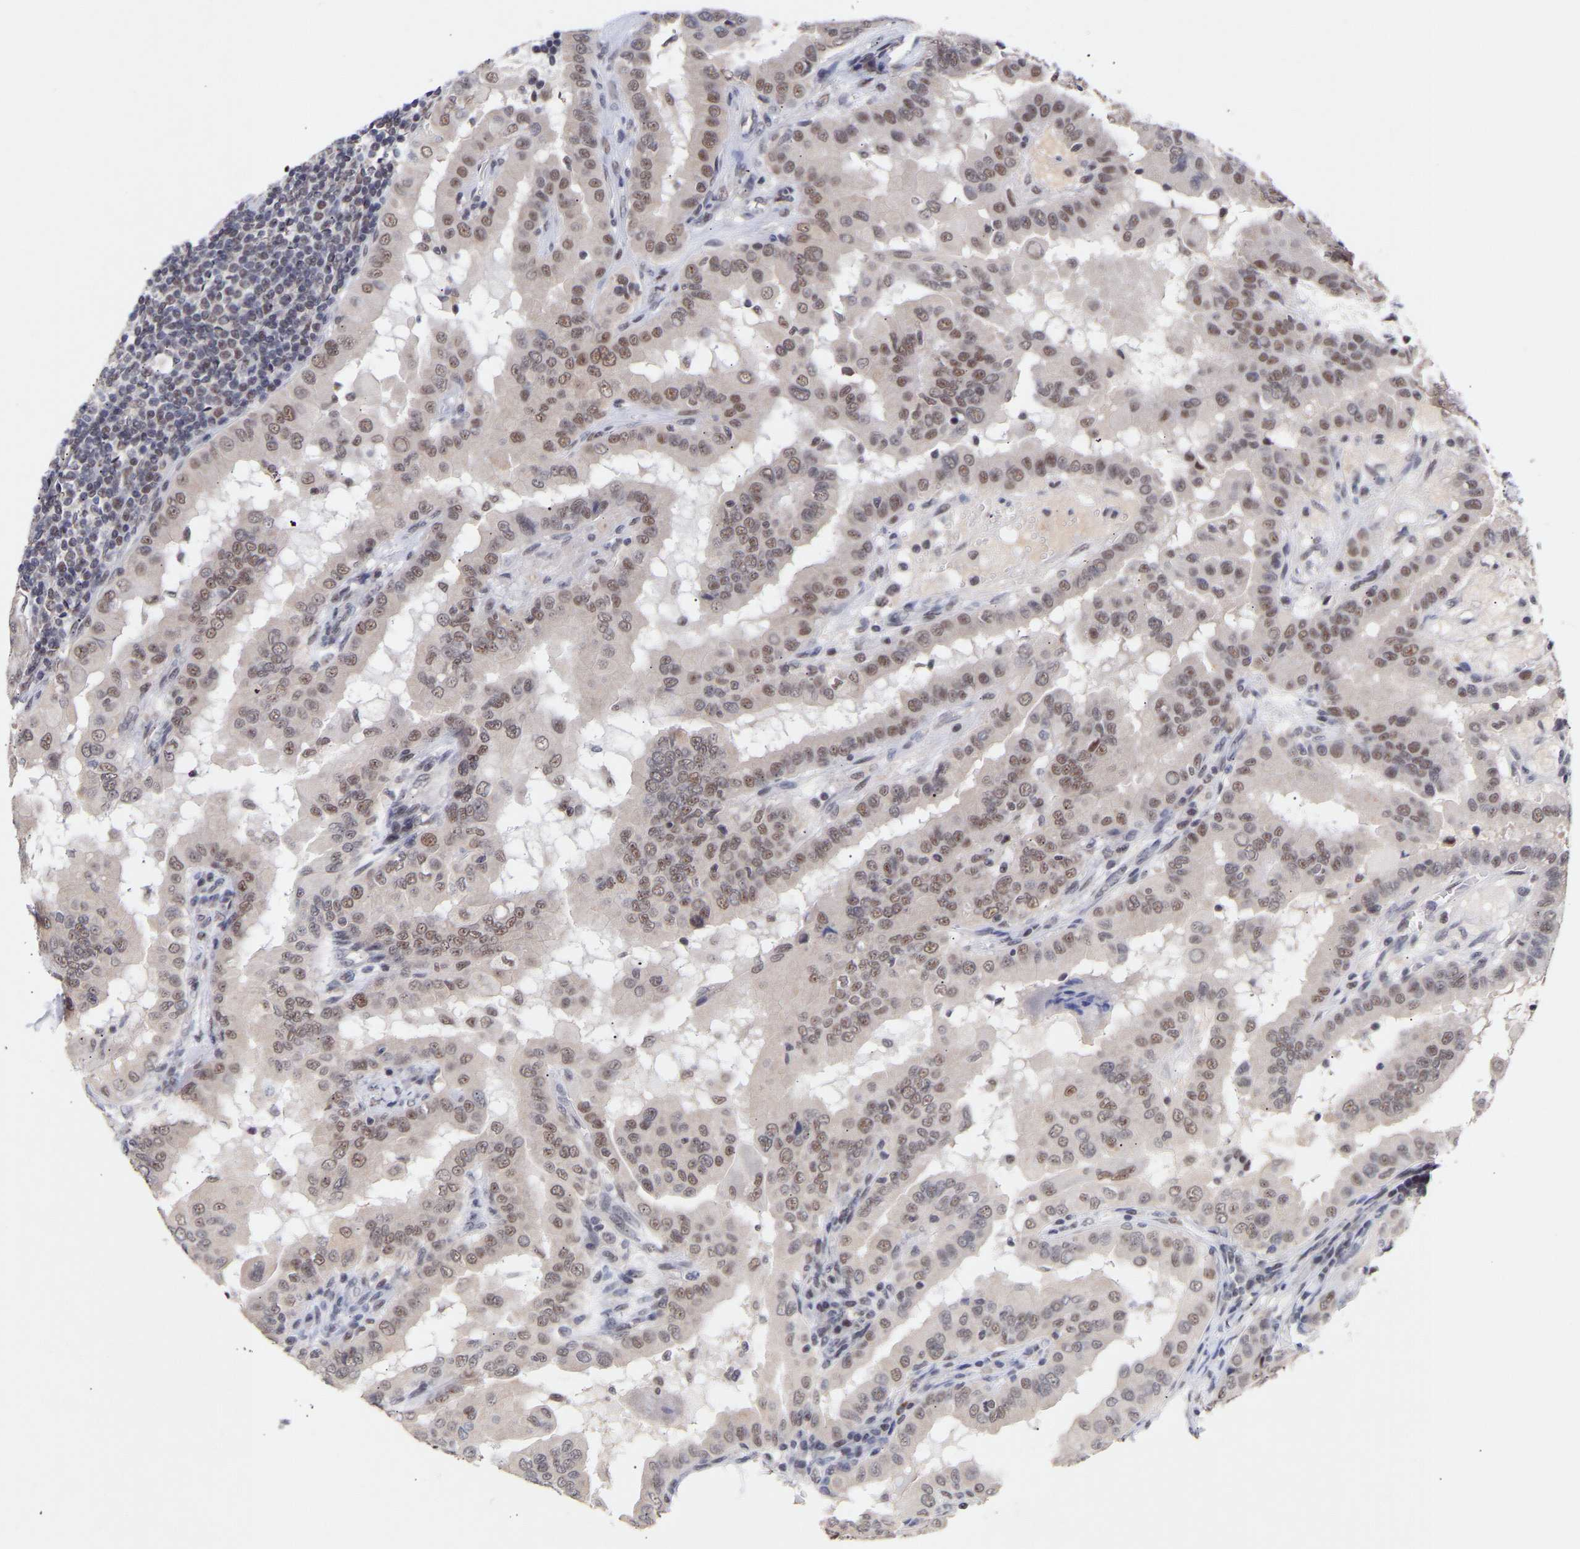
{"staining": {"intensity": "weak", "quantity": "25%-75%", "location": "nuclear"}, "tissue": "thyroid cancer", "cell_type": "Tumor cells", "image_type": "cancer", "snomed": [{"axis": "morphology", "description": "Papillary adenocarcinoma, NOS"}, {"axis": "topography", "description": "Thyroid gland"}], "caption": "Thyroid papillary adenocarcinoma stained with a brown dye exhibits weak nuclear positive staining in about 25%-75% of tumor cells.", "gene": "RBM15", "patient": {"sex": "male", "age": 33}}